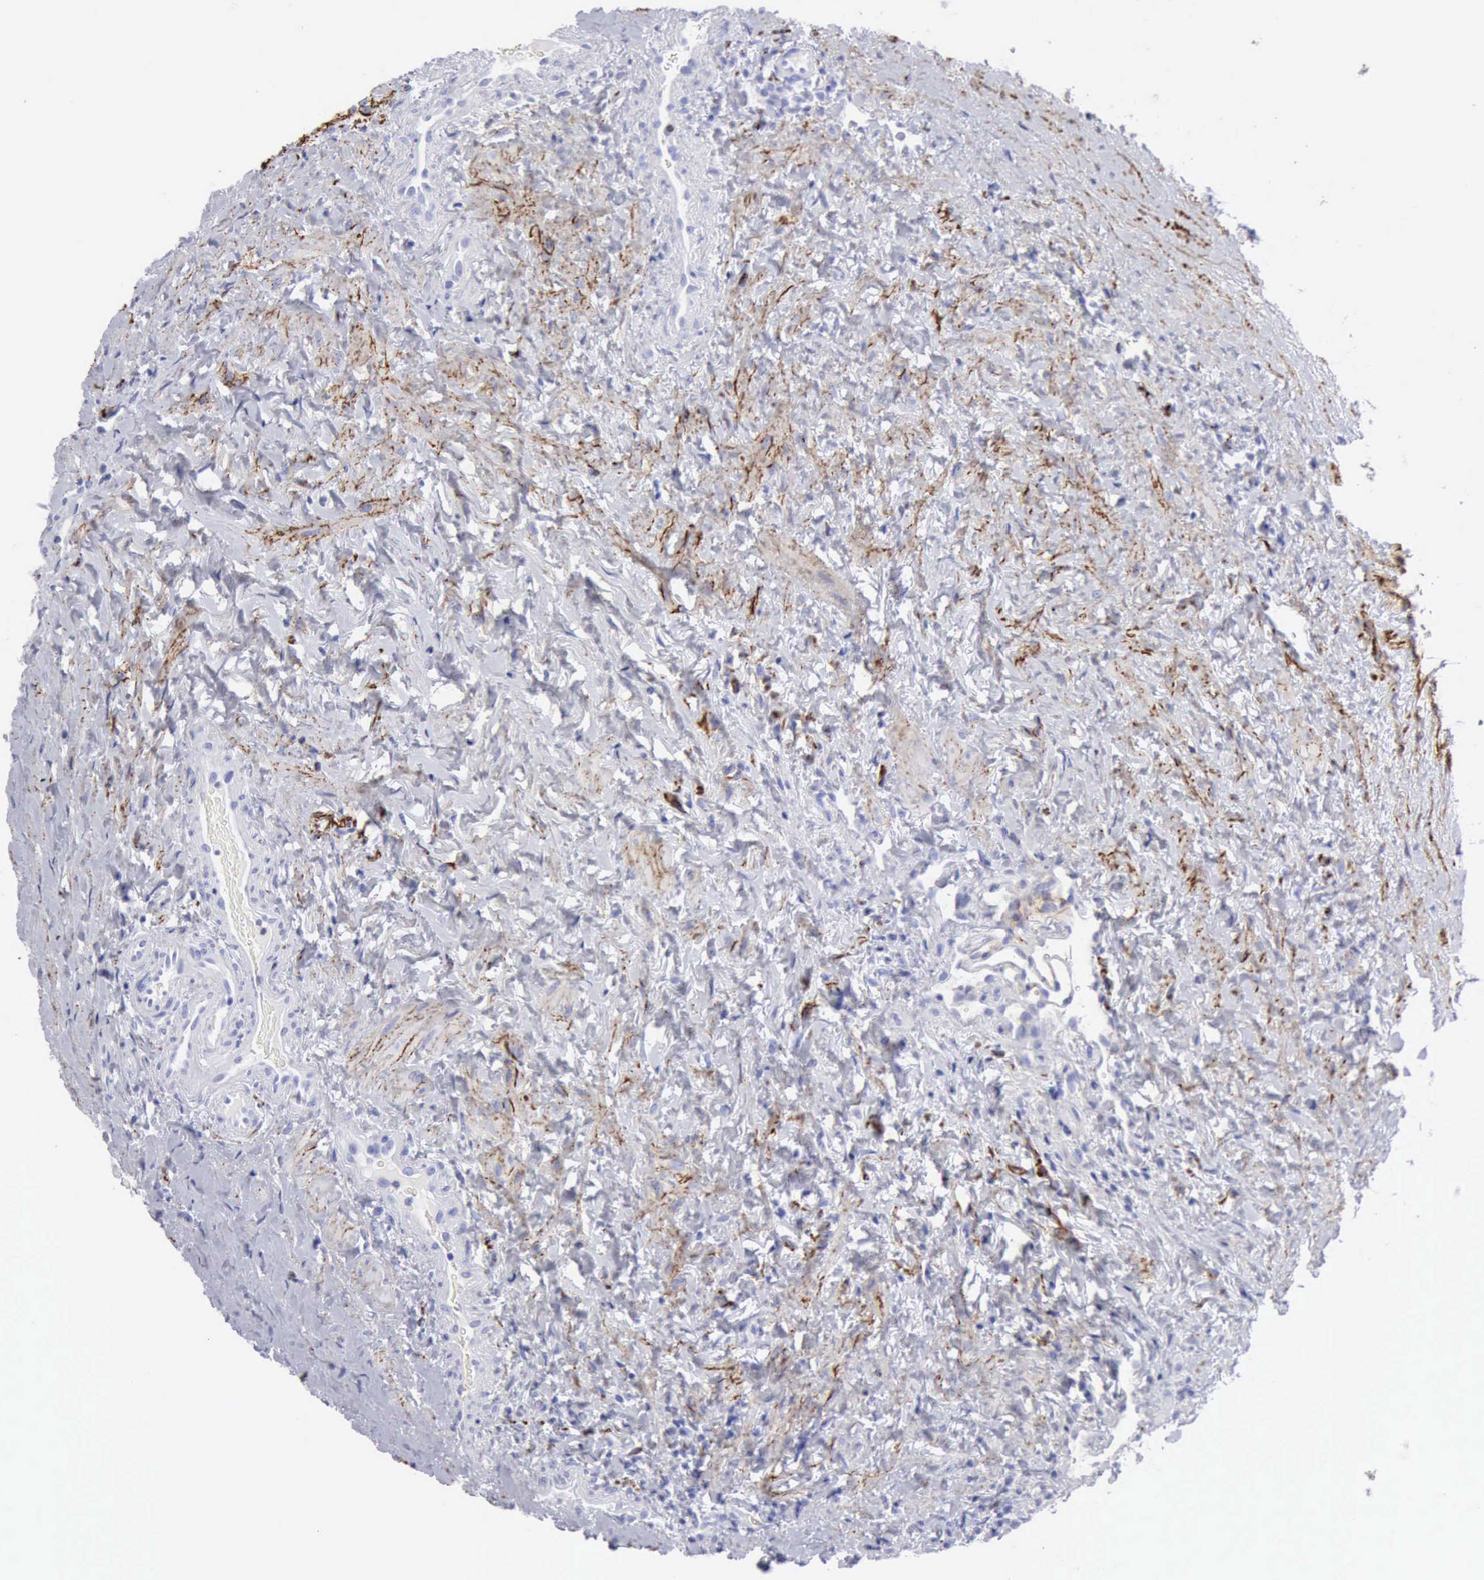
{"staining": {"intensity": "negative", "quantity": "none", "location": "none"}, "tissue": "testis cancer", "cell_type": "Tumor cells", "image_type": "cancer", "snomed": [{"axis": "morphology", "description": "Carcinoma, Embryonal, NOS"}, {"axis": "topography", "description": "Testis"}], "caption": "Immunohistochemistry (IHC) histopathology image of neoplastic tissue: testis embryonal carcinoma stained with DAB exhibits no significant protein positivity in tumor cells.", "gene": "NCAM1", "patient": {"sex": "male", "age": 31}}